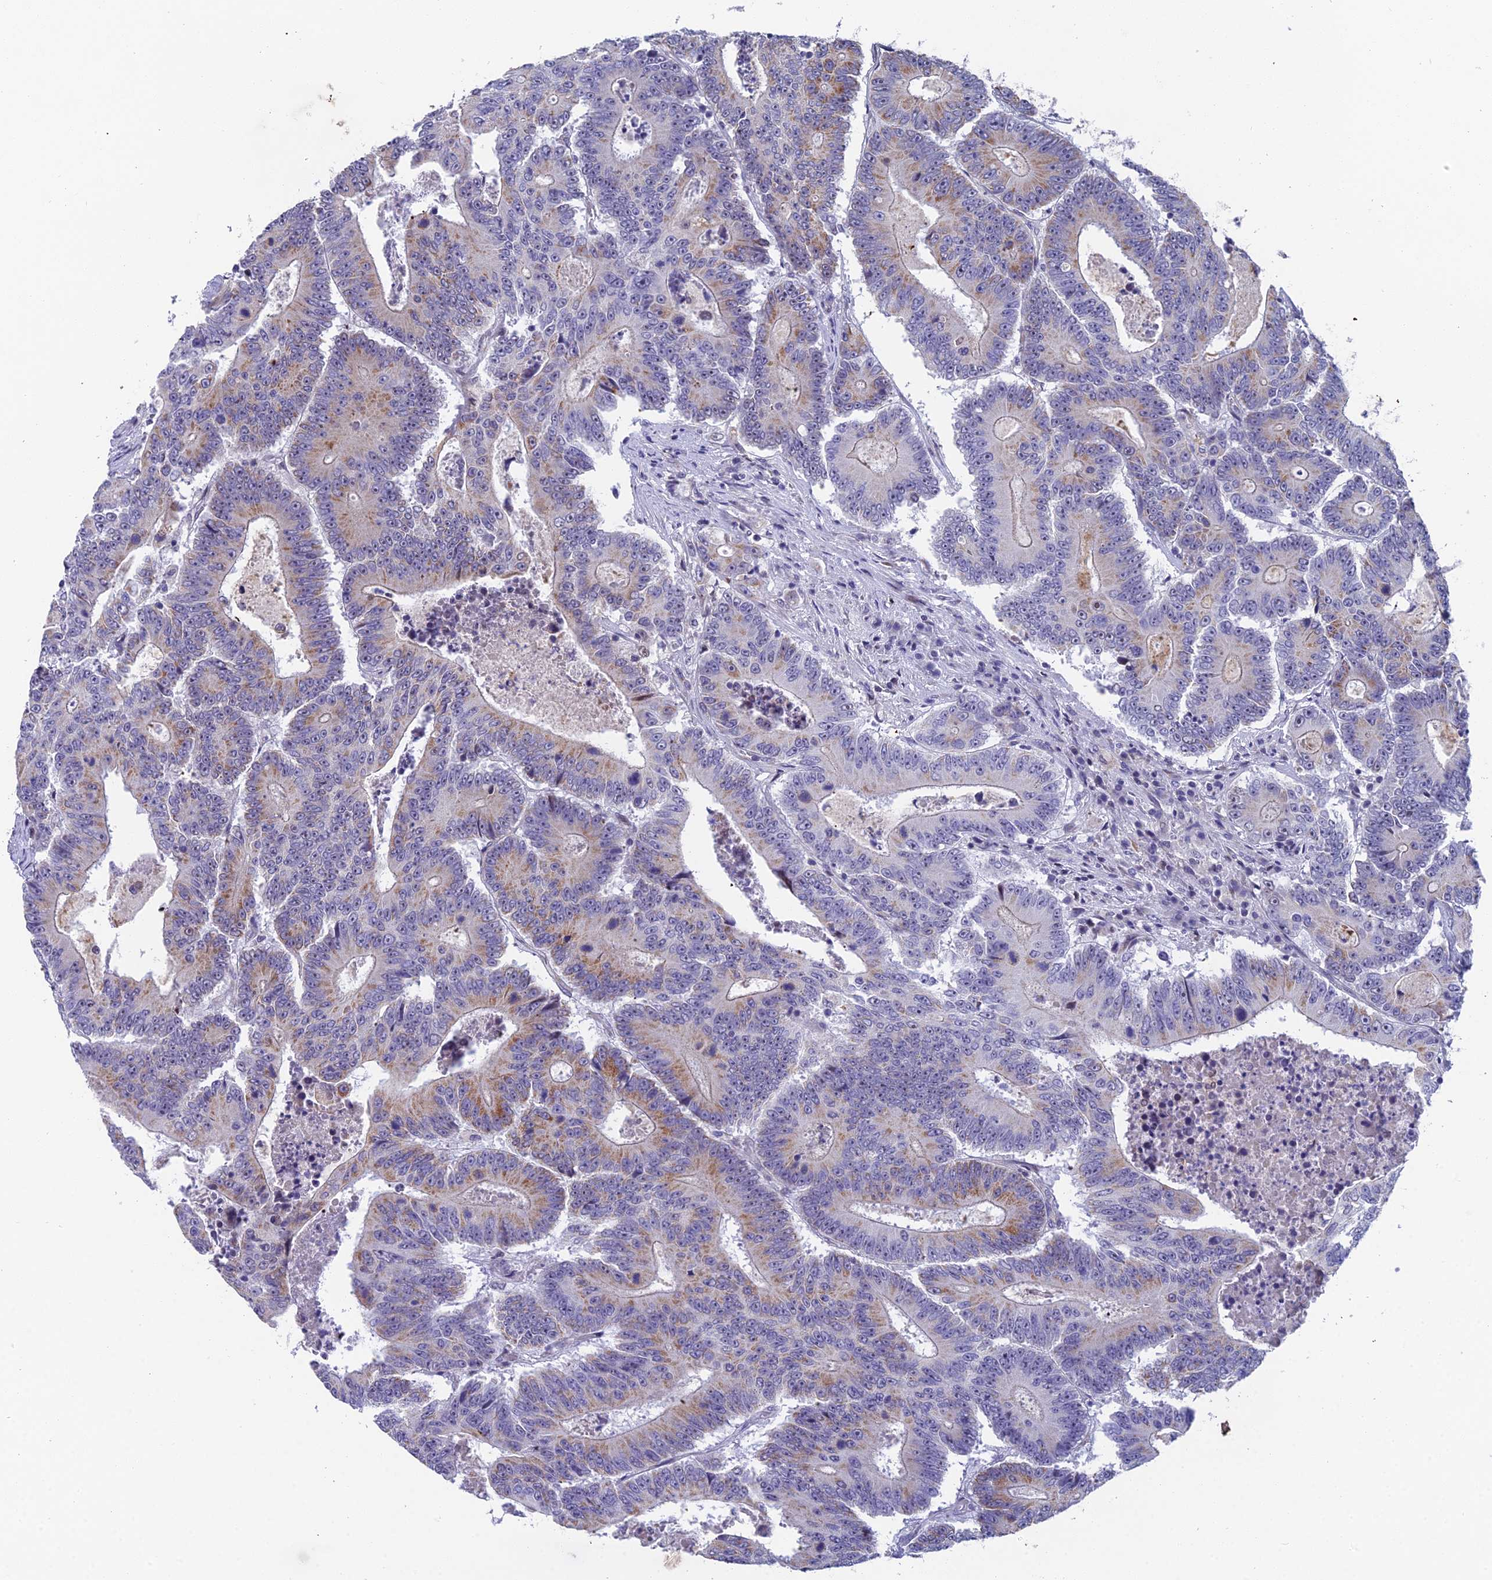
{"staining": {"intensity": "moderate", "quantity": "<25%", "location": "cytoplasmic/membranous"}, "tissue": "colorectal cancer", "cell_type": "Tumor cells", "image_type": "cancer", "snomed": [{"axis": "morphology", "description": "Adenocarcinoma, NOS"}, {"axis": "topography", "description": "Colon"}], "caption": "Protein analysis of adenocarcinoma (colorectal) tissue reveals moderate cytoplasmic/membranous expression in approximately <25% of tumor cells.", "gene": "XKR9", "patient": {"sex": "male", "age": 83}}